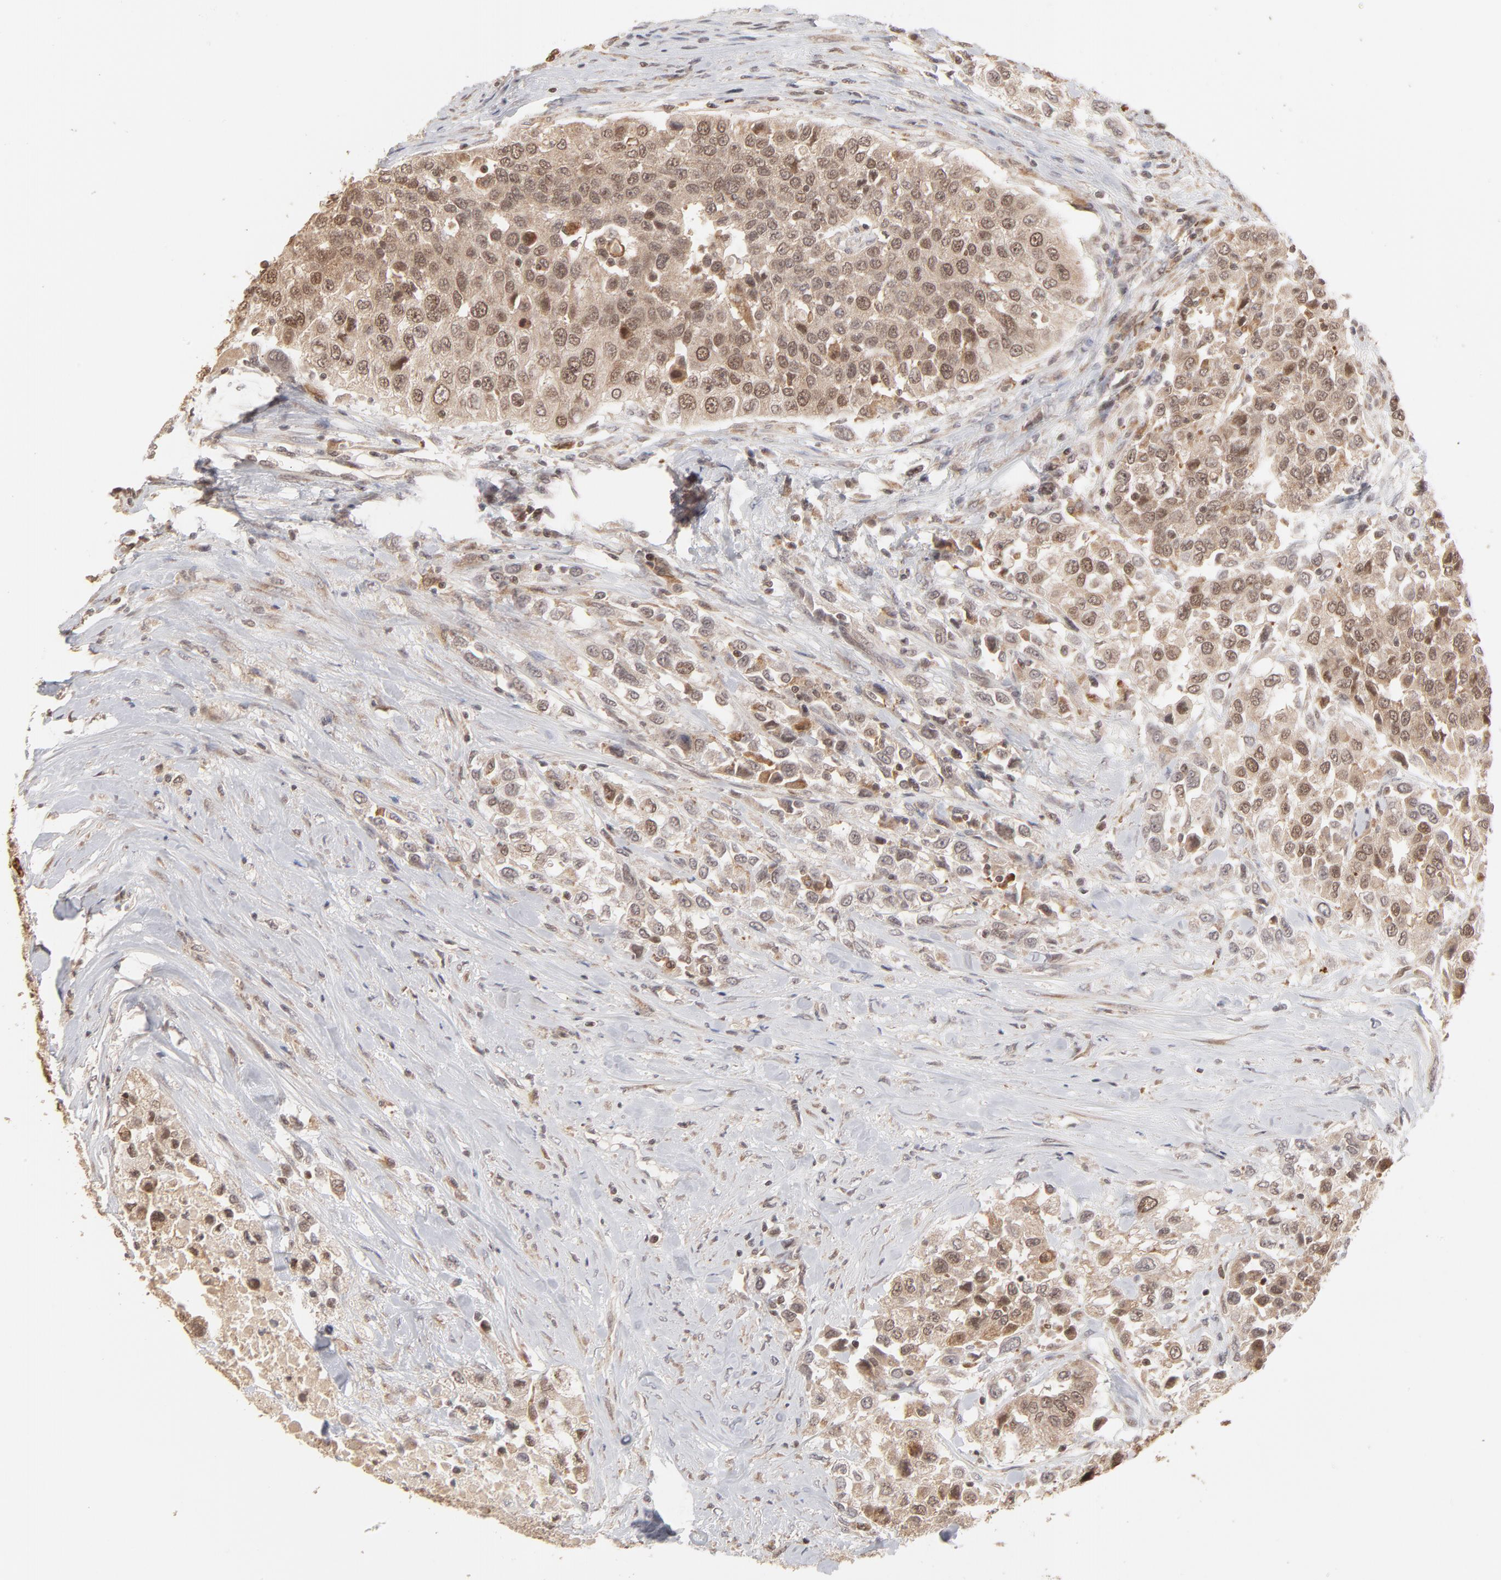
{"staining": {"intensity": "moderate", "quantity": ">75%", "location": "cytoplasmic/membranous,nuclear"}, "tissue": "urothelial cancer", "cell_type": "Tumor cells", "image_type": "cancer", "snomed": [{"axis": "morphology", "description": "Urothelial carcinoma, High grade"}, {"axis": "topography", "description": "Urinary bladder"}], "caption": "The immunohistochemical stain labels moderate cytoplasmic/membranous and nuclear staining in tumor cells of urothelial cancer tissue.", "gene": "ARIH1", "patient": {"sex": "female", "age": 80}}